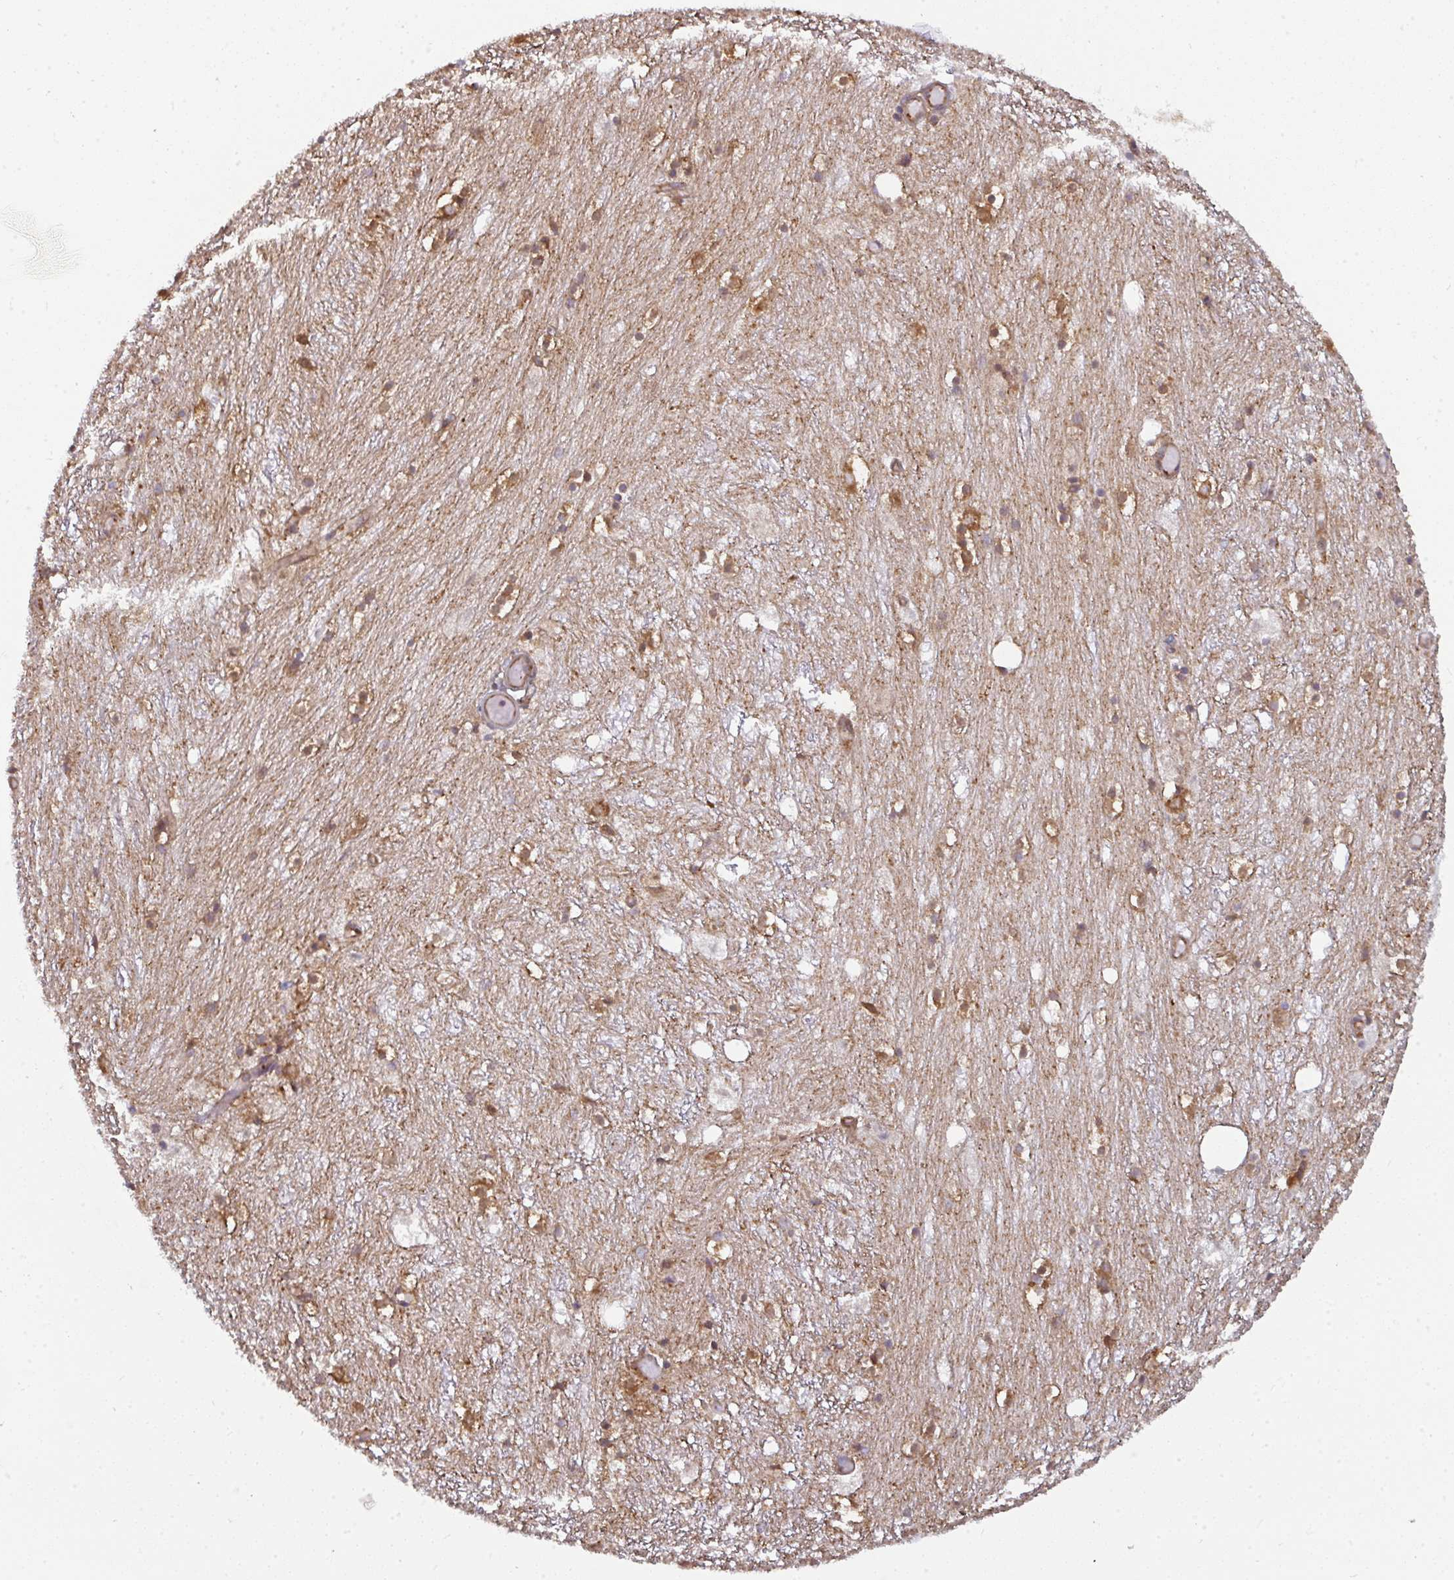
{"staining": {"intensity": "strong", "quantity": "25%-75%", "location": "cytoplasmic/membranous"}, "tissue": "hippocampus", "cell_type": "Glial cells", "image_type": "normal", "snomed": [{"axis": "morphology", "description": "Normal tissue, NOS"}, {"axis": "topography", "description": "Hippocampus"}], "caption": "Immunohistochemical staining of benign human hippocampus exhibits 25%-75% levels of strong cytoplasmic/membranous protein expression in approximately 25%-75% of glial cells. (IHC, brightfield microscopy, high magnification).", "gene": "DYNC1I2", "patient": {"sex": "female", "age": 52}}